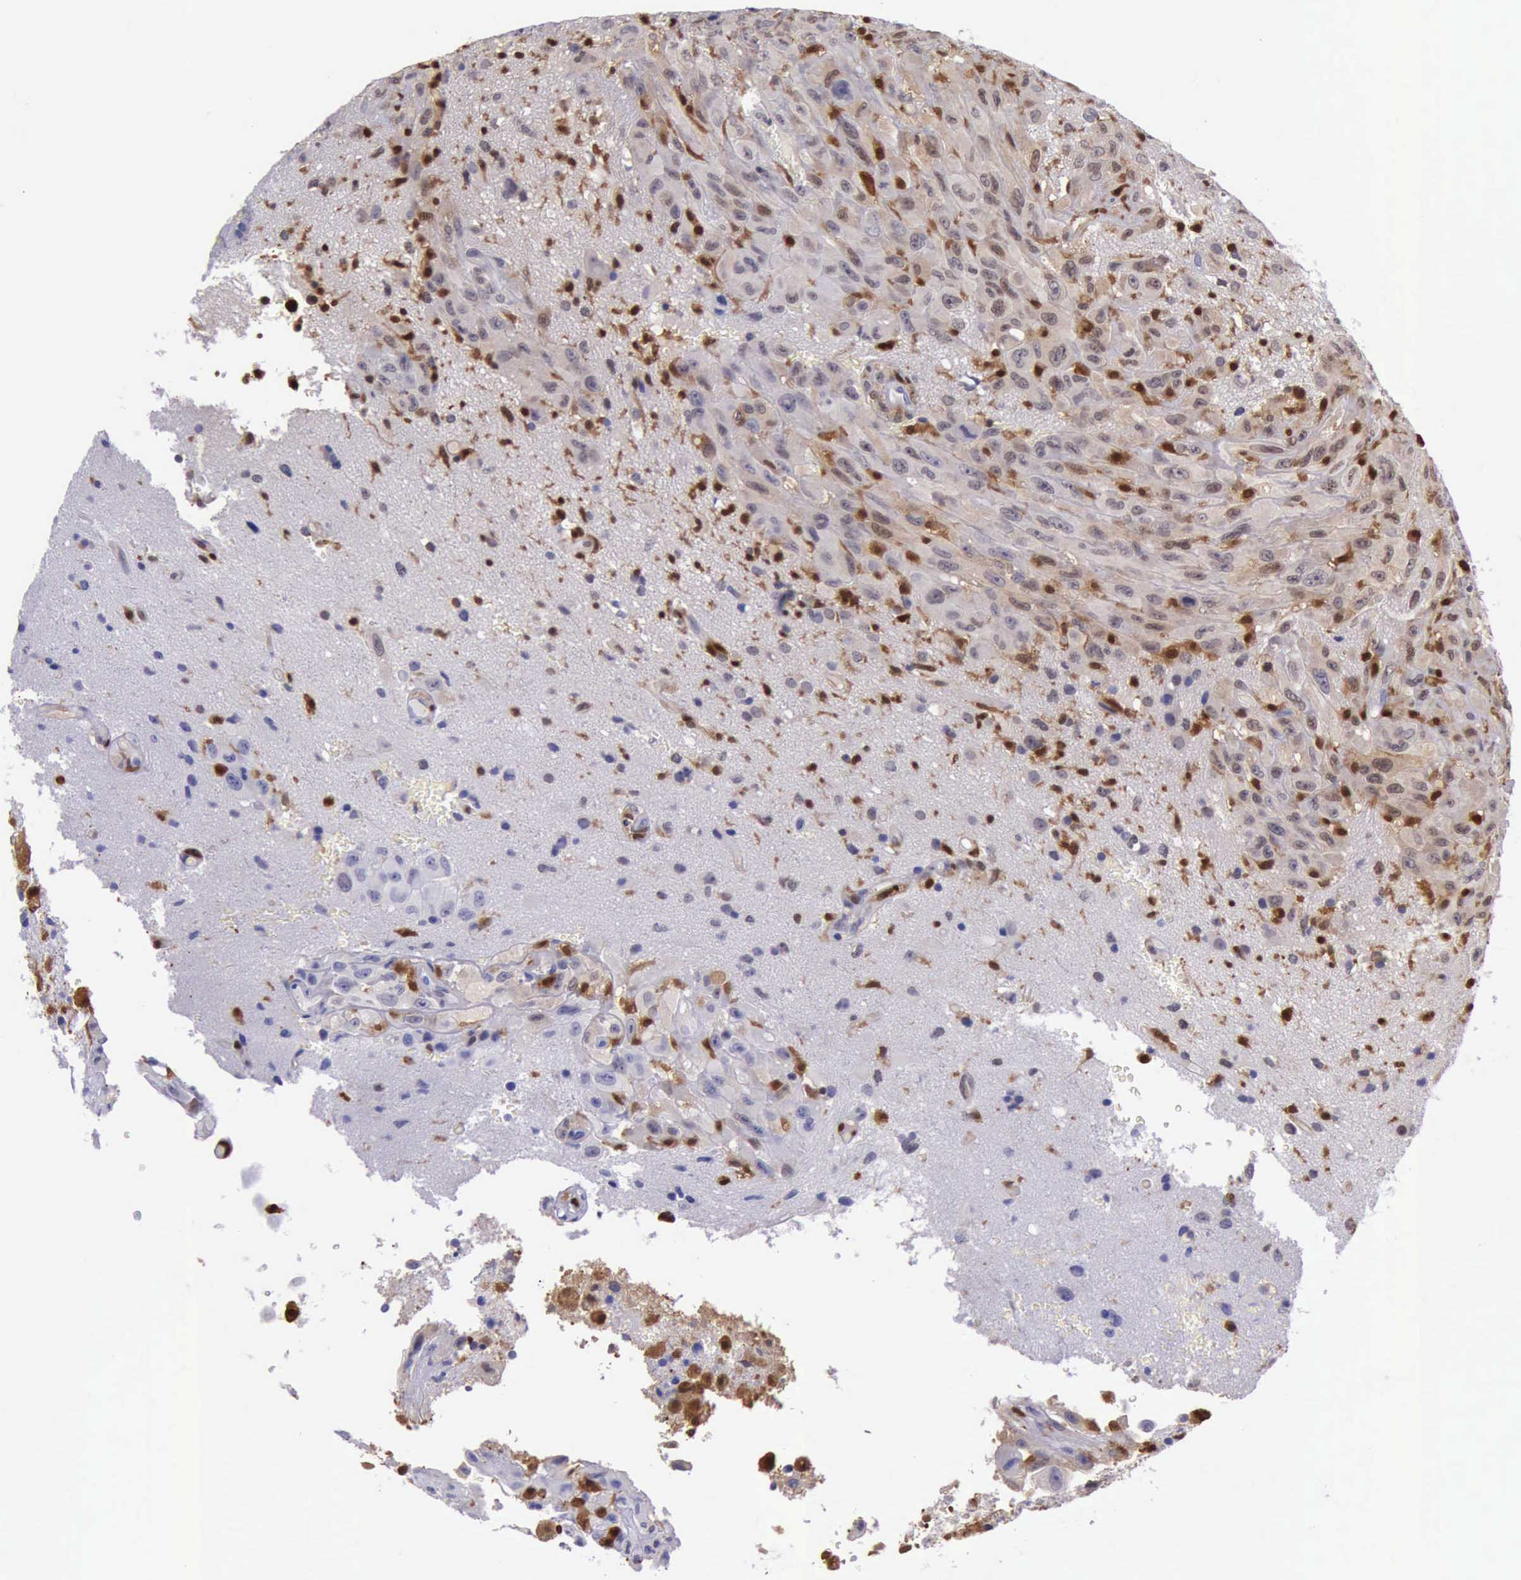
{"staining": {"intensity": "moderate", "quantity": "<25%", "location": "cytoplasmic/membranous,nuclear"}, "tissue": "glioma", "cell_type": "Tumor cells", "image_type": "cancer", "snomed": [{"axis": "morphology", "description": "Glioma, malignant, High grade"}, {"axis": "topography", "description": "Brain"}], "caption": "Tumor cells display low levels of moderate cytoplasmic/membranous and nuclear expression in approximately <25% of cells in high-grade glioma (malignant). The protein of interest is shown in brown color, while the nuclei are stained blue.", "gene": "TYMP", "patient": {"sex": "male", "age": 48}}